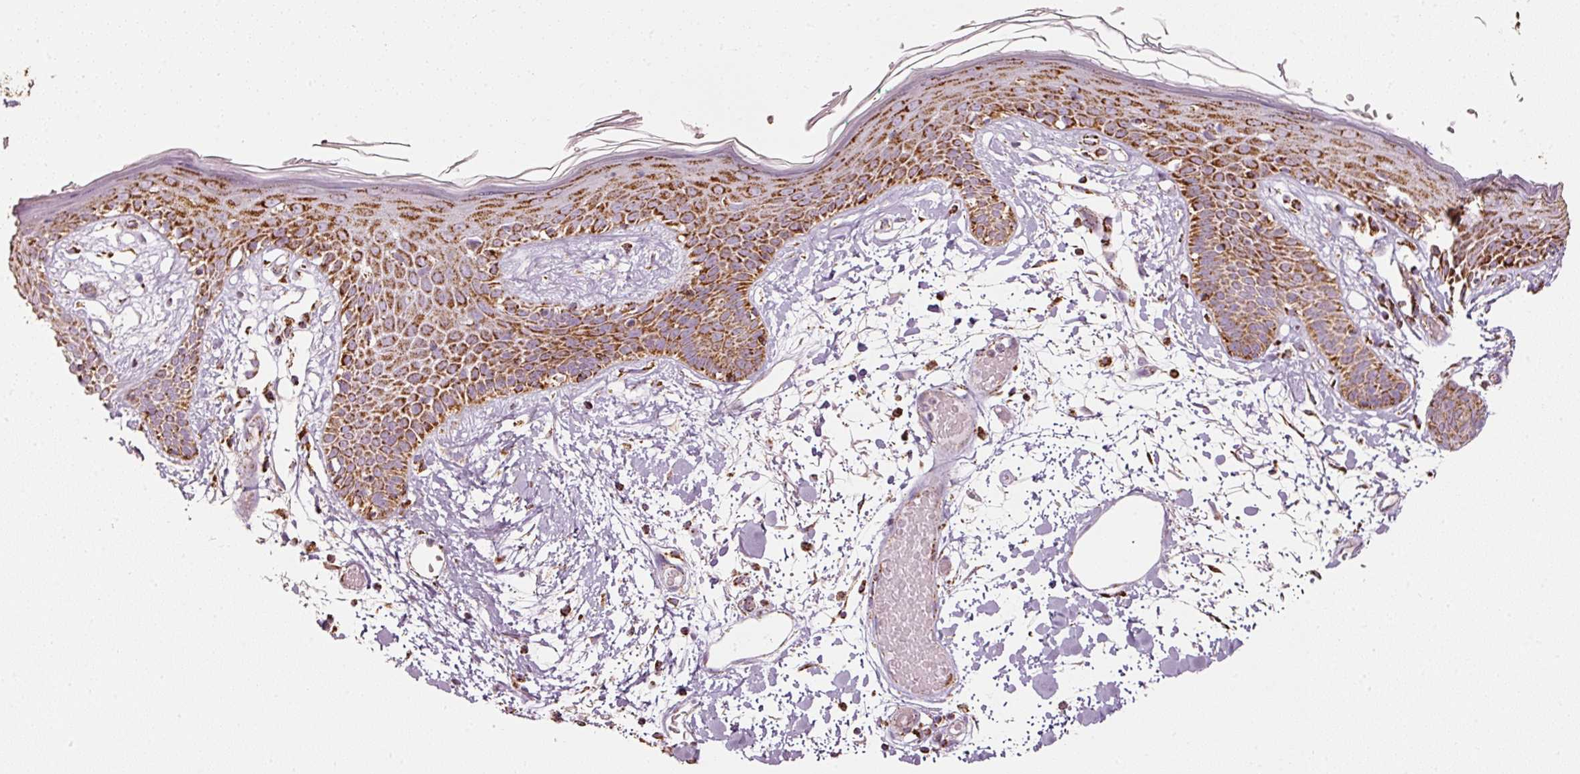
{"staining": {"intensity": "moderate", "quantity": ">75%", "location": "cytoplasmic/membranous"}, "tissue": "skin", "cell_type": "Fibroblasts", "image_type": "normal", "snomed": [{"axis": "morphology", "description": "Normal tissue, NOS"}, {"axis": "topography", "description": "Skin"}], "caption": "Immunohistochemical staining of normal human skin displays moderate cytoplasmic/membranous protein expression in about >75% of fibroblasts.", "gene": "UQCRC1", "patient": {"sex": "male", "age": 79}}